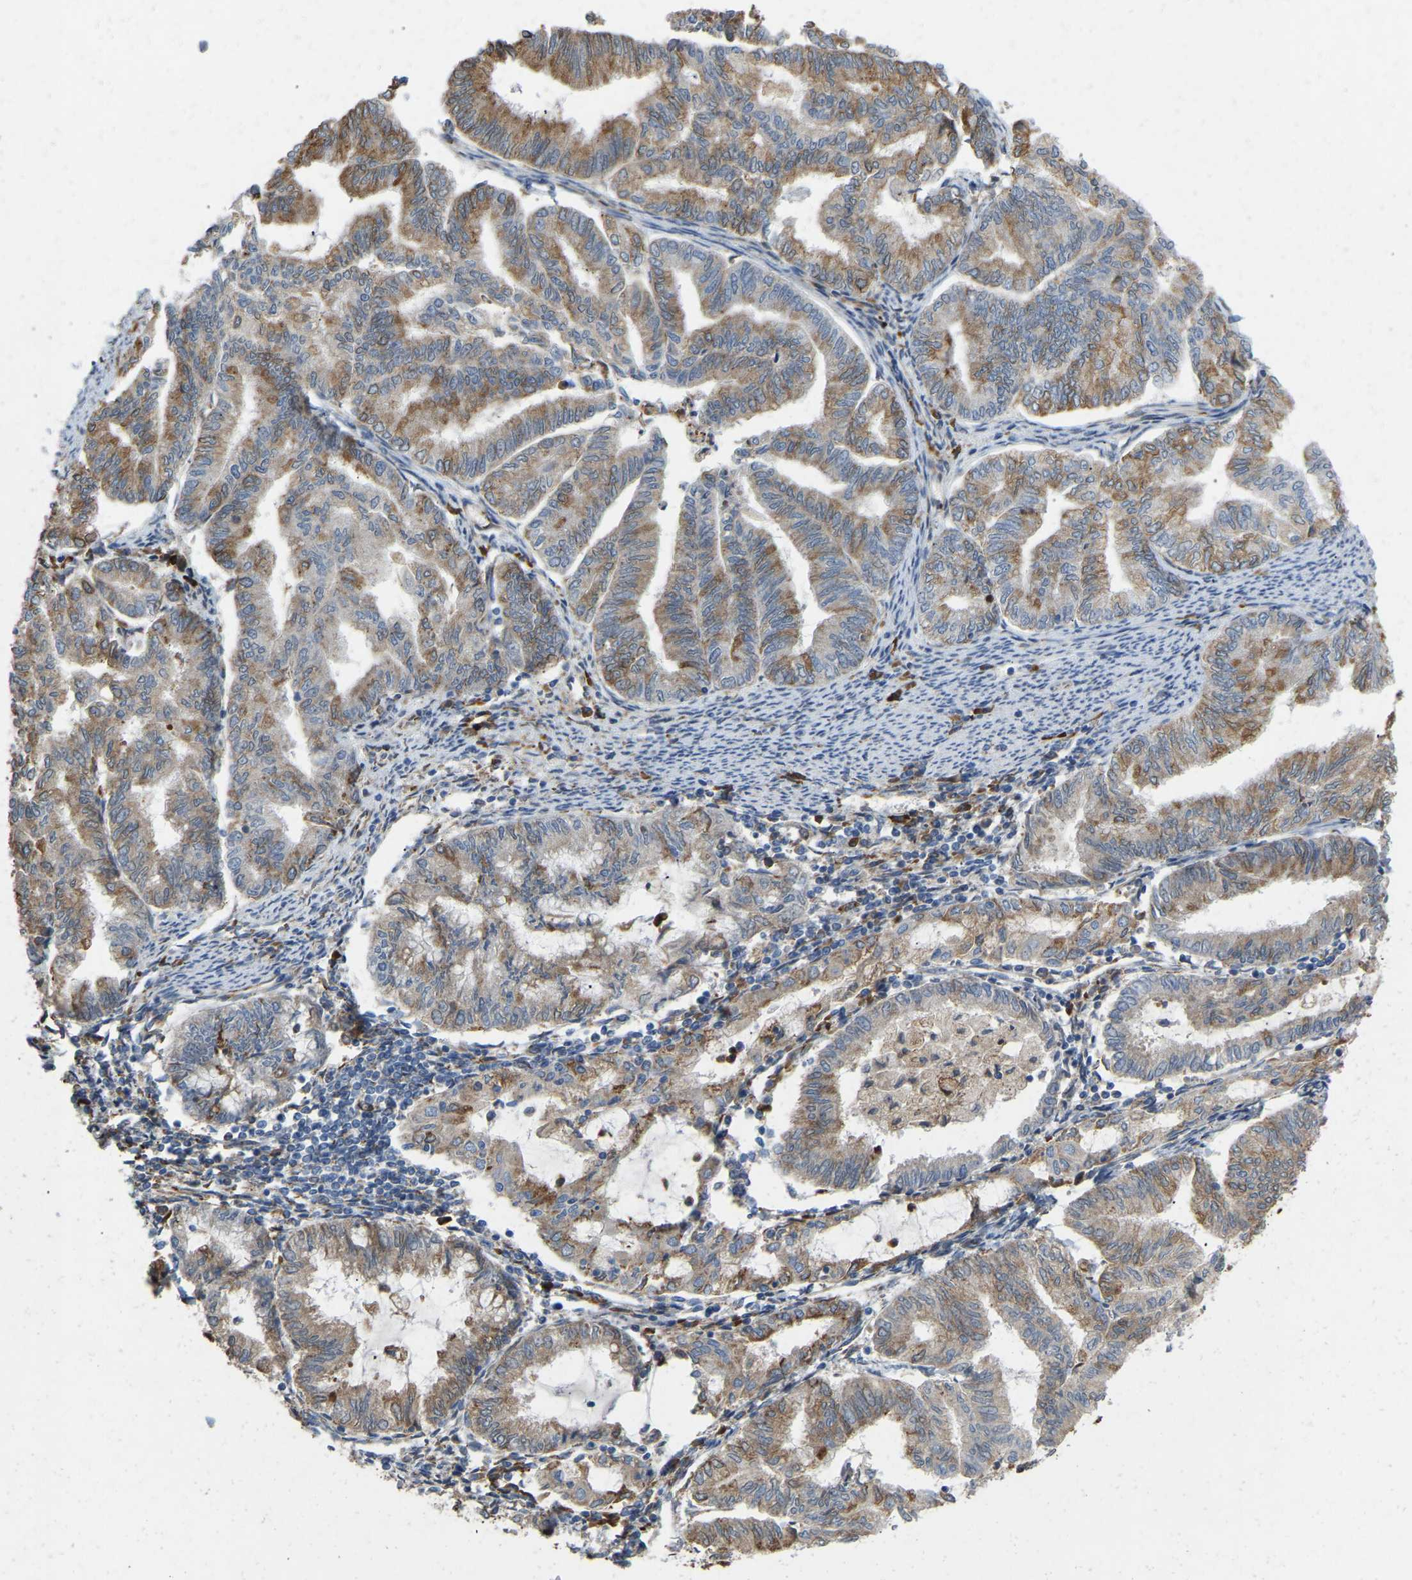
{"staining": {"intensity": "moderate", "quantity": ">75%", "location": "cytoplasmic/membranous"}, "tissue": "endometrial cancer", "cell_type": "Tumor cells", "image_type": "cancer", "snomed": [{"axis": "morphology", "description": "Adenocarcinoma, NOS"}, {"axis": "topography", "description": "Endometrium"}], "caption": "Protein analysis of endometrial cancer tissue reveals moderate cytoplasmic/membranous expression in about >75% of tumor cells.", "gene": "RHEB", "patient": {"sex": "female", "age": 79}}